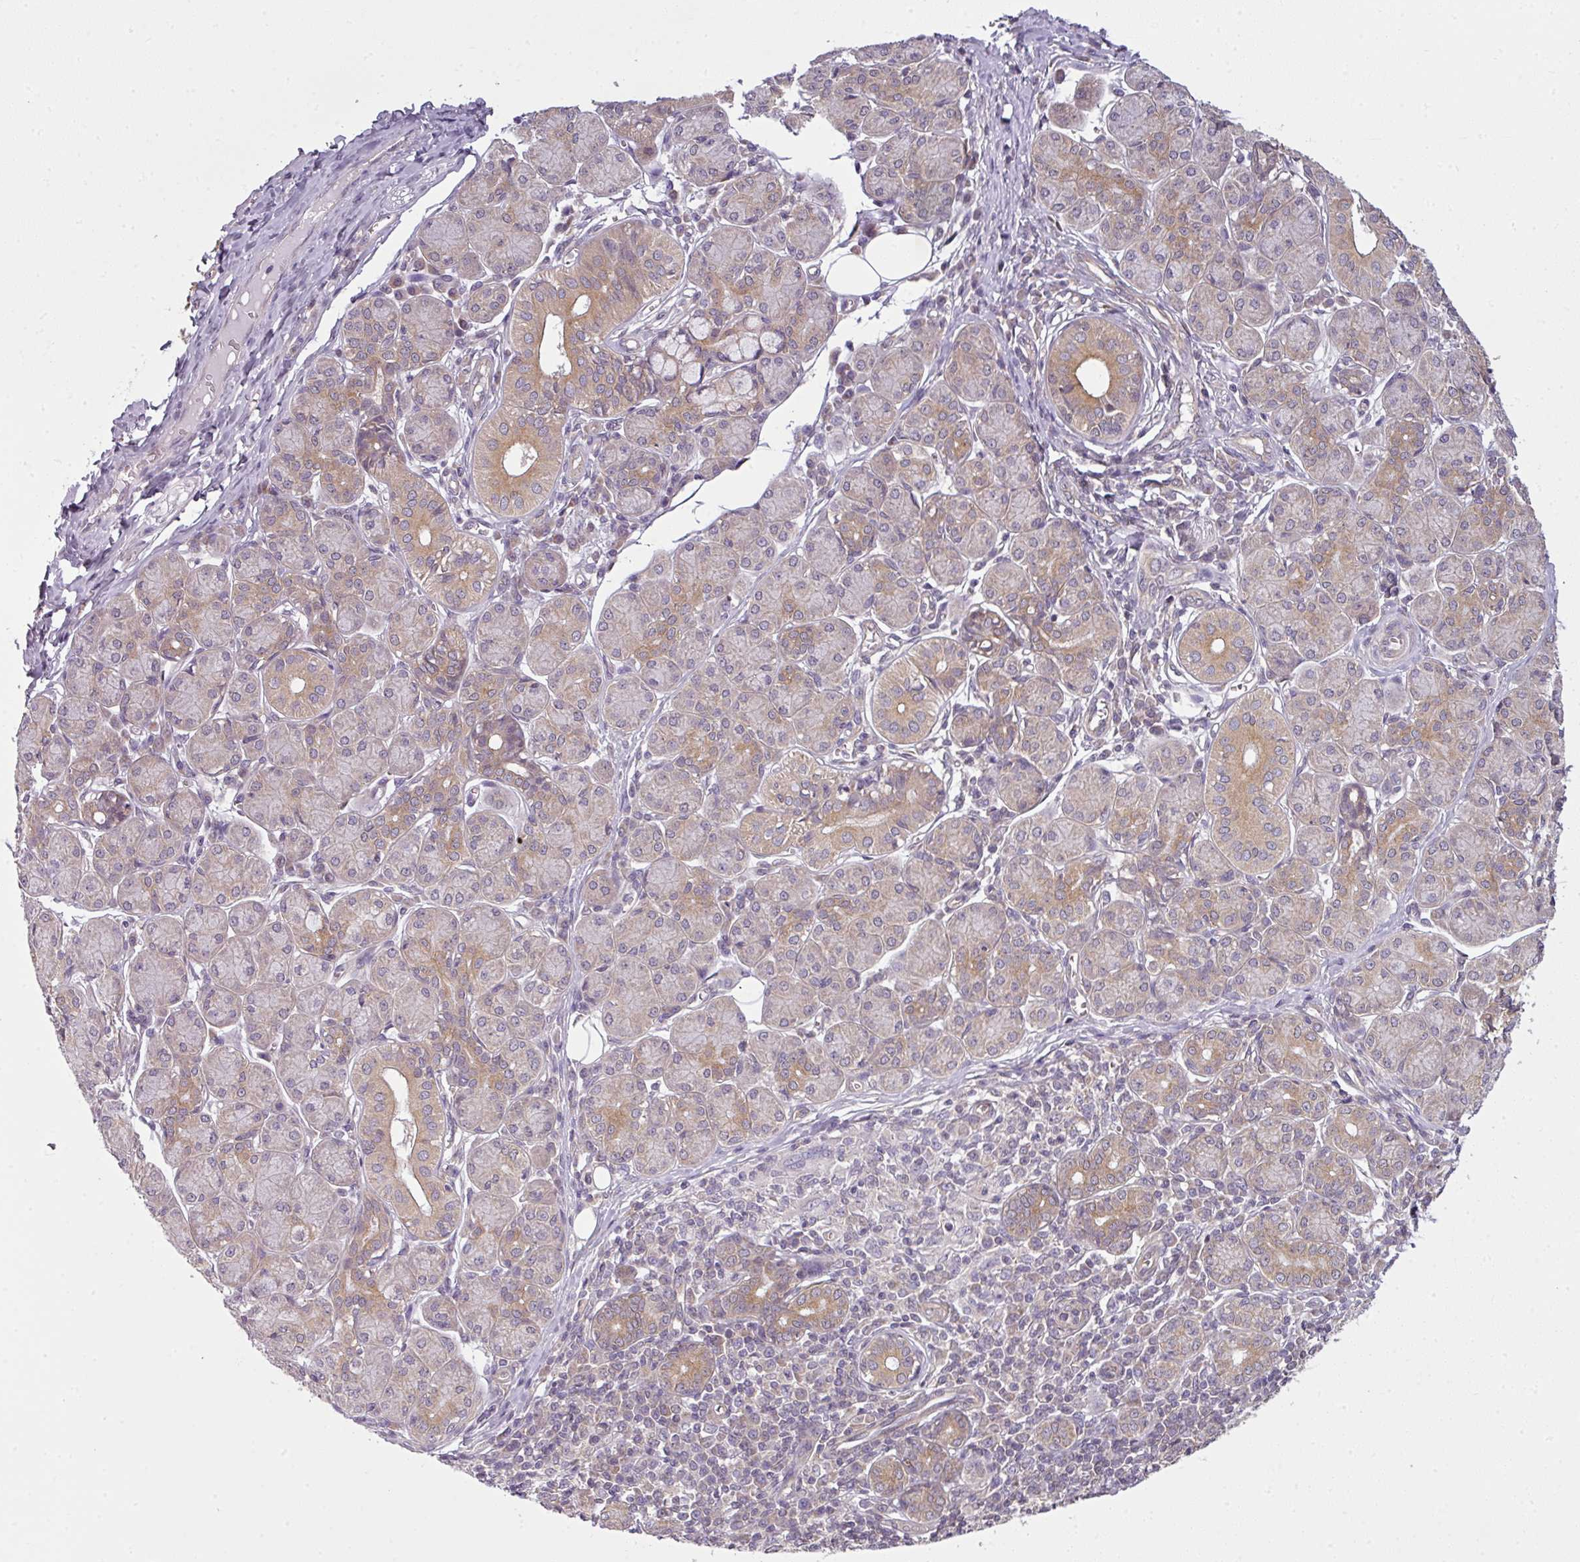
{"staining": {"intensity": "moderate", "quantity": "<25%", "location": "cytoplasmic/membranous"}, "tissue": "salivary gland", "cell_type": "Glandular cells", "image_type": "normal", "snomed": [{"axis": "morphology", "description": "Normal tissue, NOS"}, {"axis": "morphology", "description": "Inflammation, NOS"}, {"axis": "topography", "description": "Lymph node"}, {"axis": "topography", "description": "Salivary gland"}], "caption": "Moderate cytoplasmic/membranous expression is appreciated in about <25% of glandular cells in unremarkable salivary gland.", "gene": "DERPC", "patient": {"sex": "male", "age": 3}}